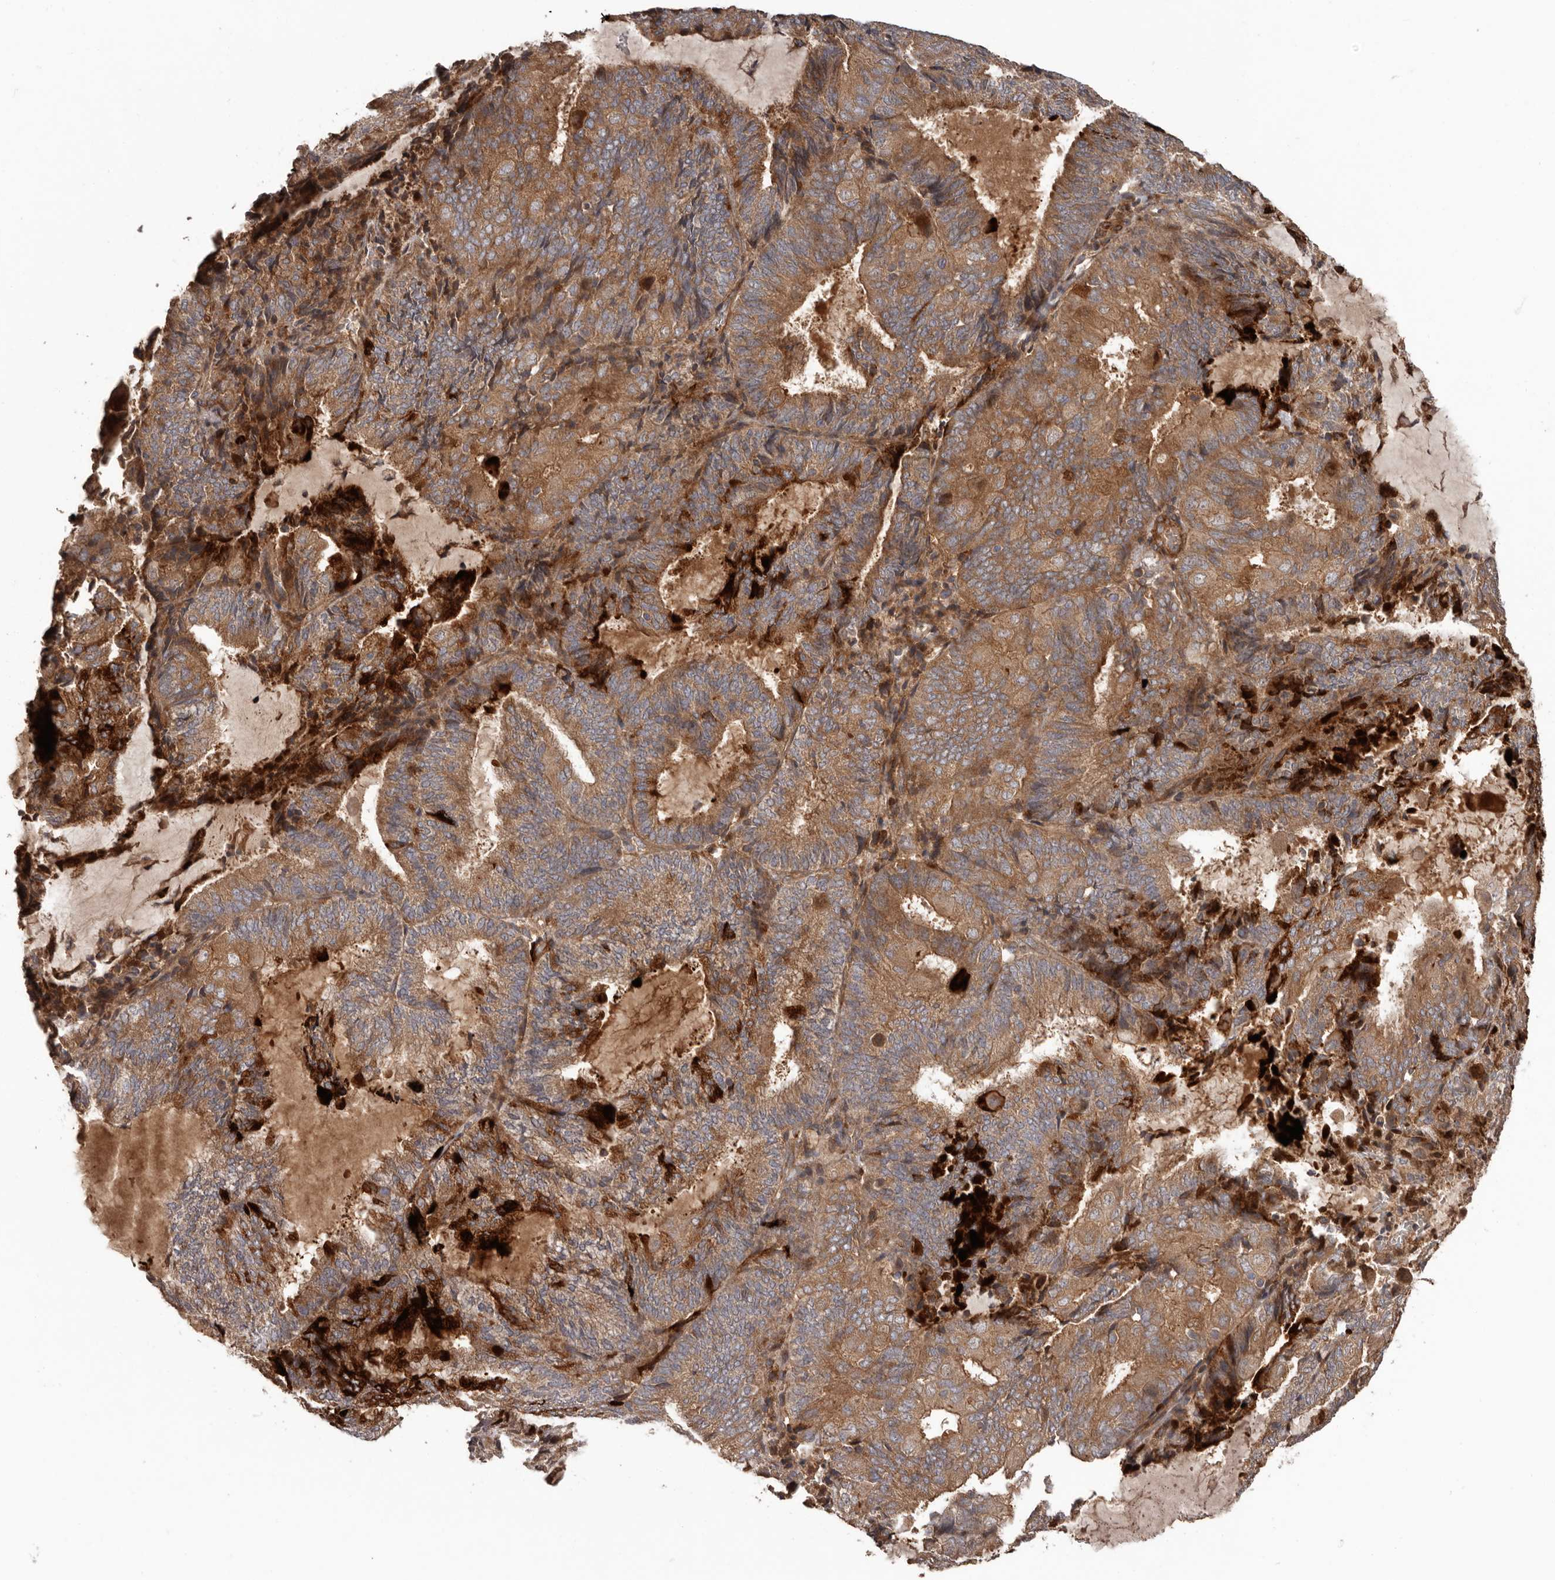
{"staining": {"intensity": "moderate", "quantity": ">75%", "location": "cytoplasmic/membranous"}, "tissue": "endometrial cancer", "cell_type": "Tumor cells", "image_type": "cancer", "snomed": [{"axis": "morphology", "description": "Adenocarcinoma, NOS"}, {"axis": "topography", "description": "Endometrium"}], "caption": "The image demonstrates immunohistochemical staining of adenocarcinoma (endometrial). There is moderate cytoplasmic/membranous expression is appreciated in about >75% of tumor cells. The staining was performed using DAB (3,3'-diaminobenzidine), with brown indicating positive protein expression. Nuclei are stained blue with hematoxylin.", "gene": "ARHGEF5", "patient": {"sex": "female", "age": 81}}